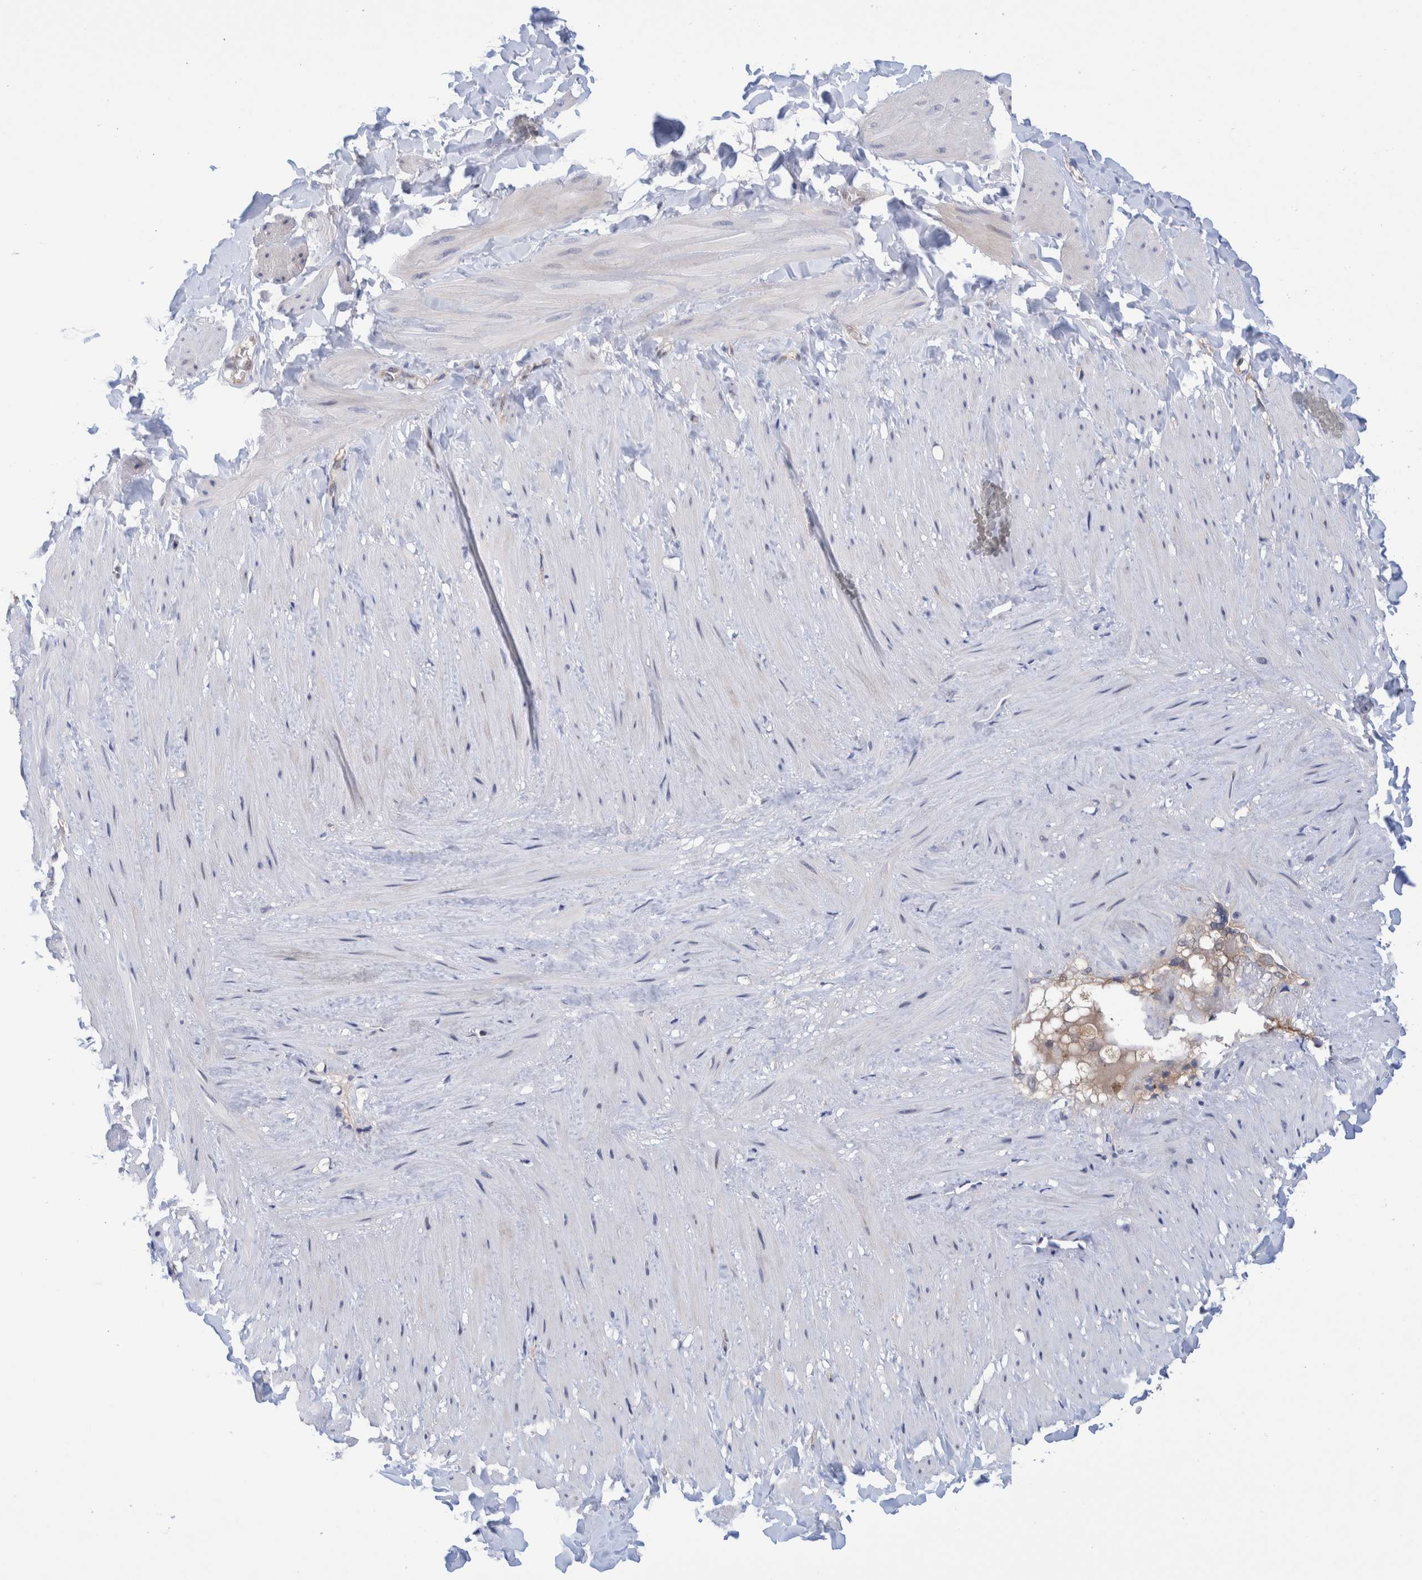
{"staining": {"intensity": "weak", "quantity": "<25%", "location": "cytoplasmic/membranous"}, "tissue": "adipose tissue", "cell_type": "Adipocytes", "image_type": "normal", "snomed": [{"axis": "morphology", "description": "Normal tissue, NOS"}, {"axis": "topography", "description": "Adipose tissue"}, {"axis": "topography", "description": "Vascular tissue"}, {"axis": "topography", "description": "Peripheral nerve tissue"}], "caption": "Immunohistochemistry of benign adipose tissue demonstrates no positivity in adipocytes. The staining was performed using DAB to visualize the protein expression in brown, while the nuclei were stained in blue with hematoxylin (Magnification: 20x).", "gene": "PFAS", "patient": {"sex": "male", "age": 25}}